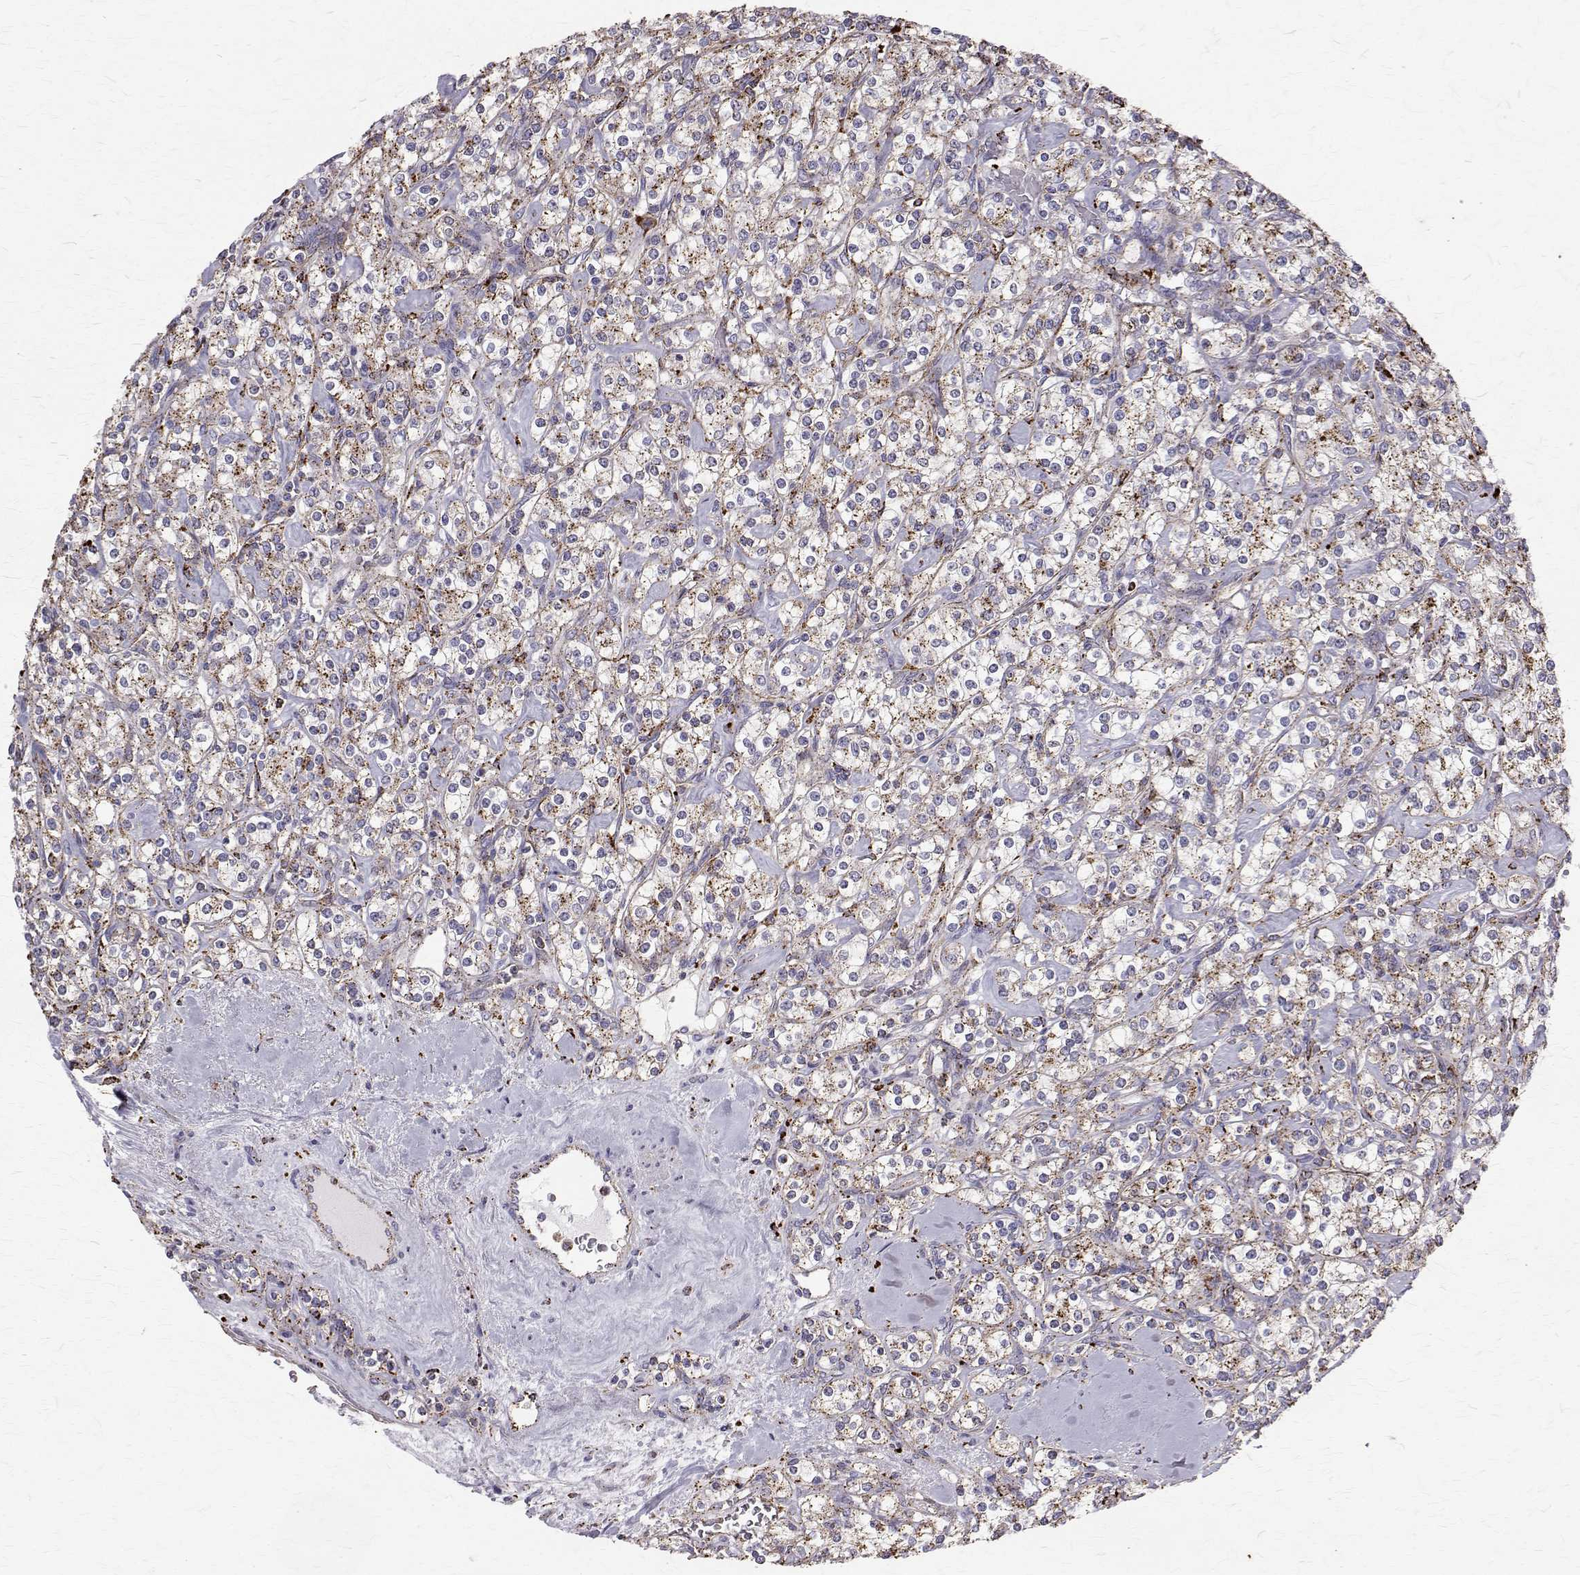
{"staining": {"intensity": "weak", "quantity": "25%-75%", "location": "cytoplasmic/membranous"}, "tissue": "renal cancer", "cell_type": "Tumor cells", "image_type": "cancer", "snomed": [{"axis": "morphology", "description": "Adenocarcinoma, NOS"}, {"axis": "topography", "description": "Kidney"}], "caption": "This is a histology image of immunohistochemistry (IHC) staining of renal cancer (adenocarcinoma), which shows weak expression in the cytoplasmic/membranous of tumor cells.", "gene": "TPP1", "patient": {"sex": "male", "age": 77}}